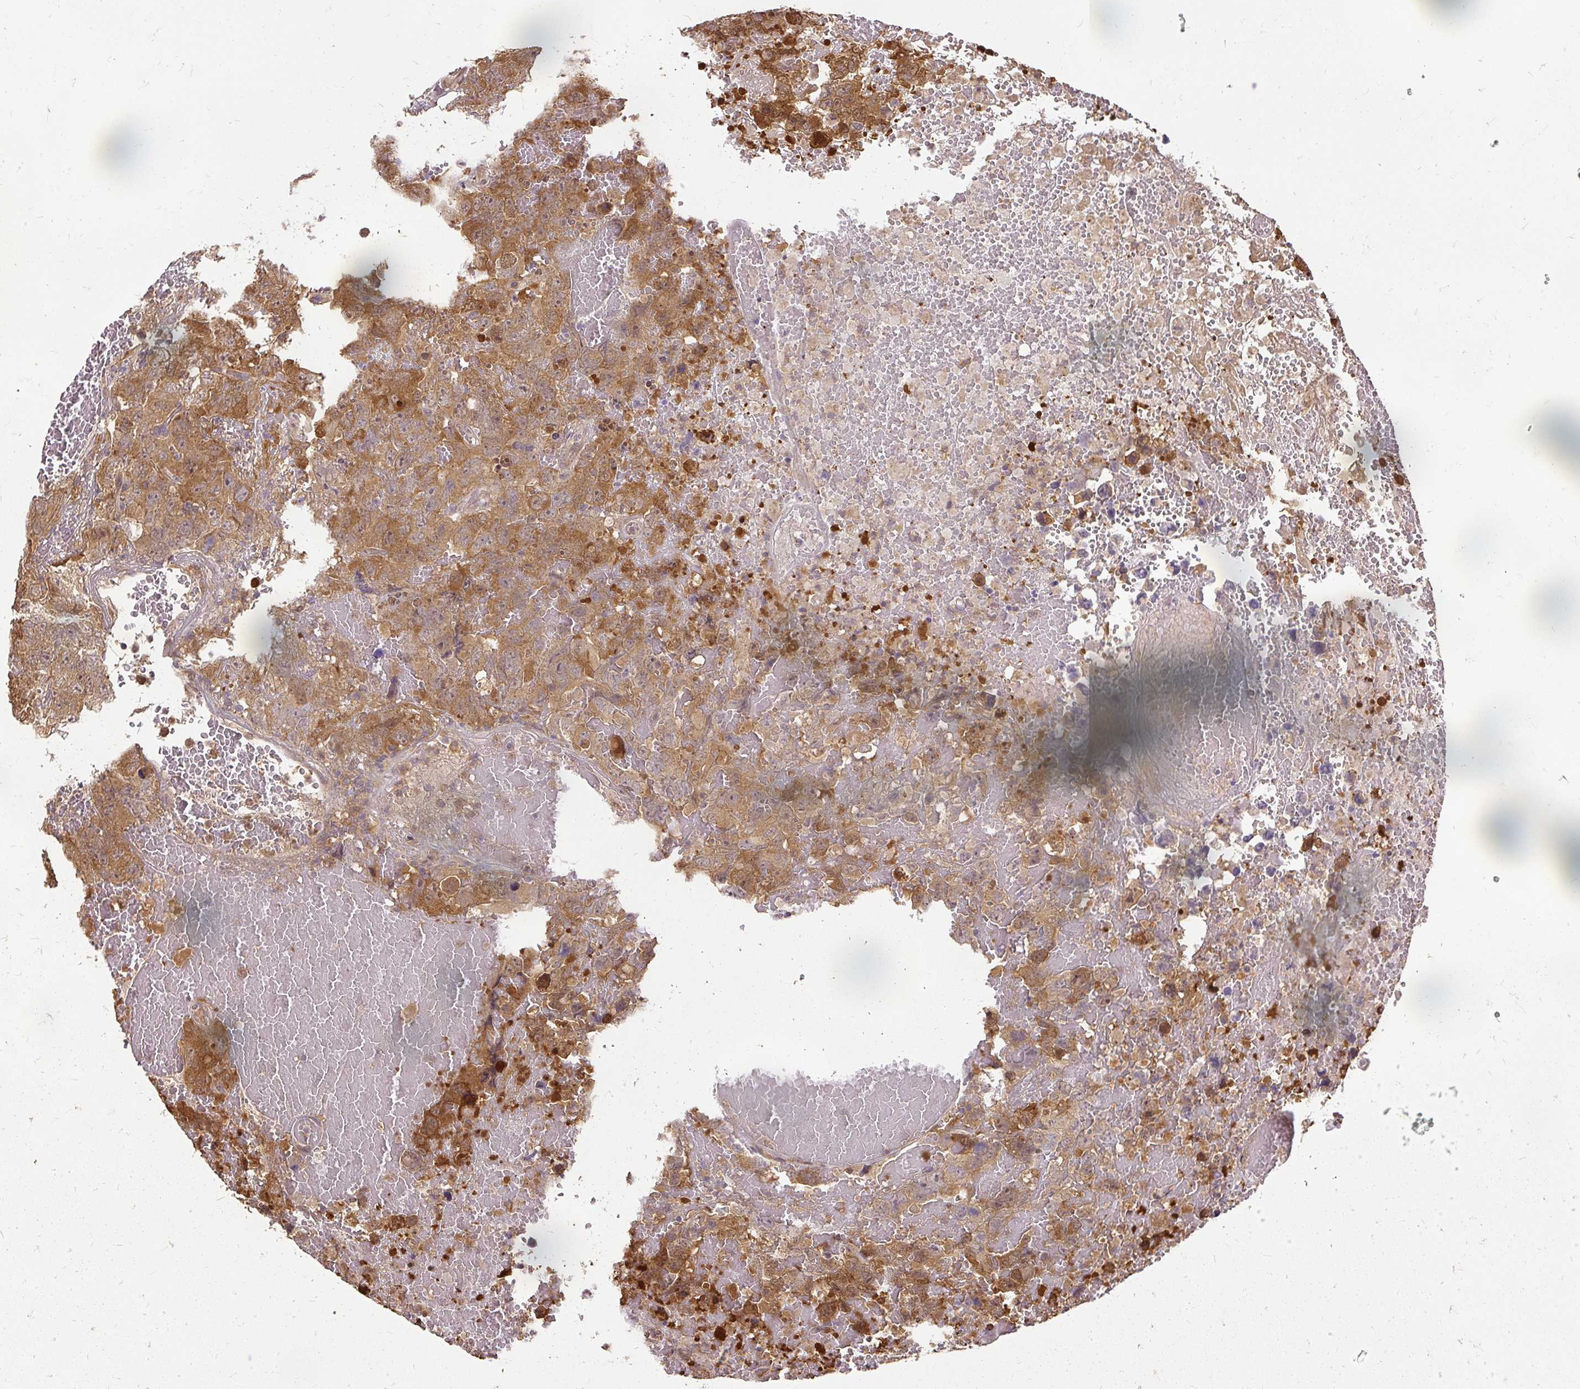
{"staining": {"intensity": "moderate", "quantity": ">75%", "location": "cytoplasmic/membranous"}, "tissue": "testis cancer", "cell_type": "Tumor cells", "image_type": "cancer", "snomed": [{"axis": "morphology", "description": "Carcinoma, Embryonal, NOS"}, {"axis": "topography", "description": "Testis"}], "caption": "Immunohistochemical staining of human testis cancer (embryonal carcinoma) demonstrates medium levels of moderate cytoplasmic/membranous staining in about >75% of tumor cells.", "gene": "AP5S1", "patient": {"sex": "male", "age": 45}}